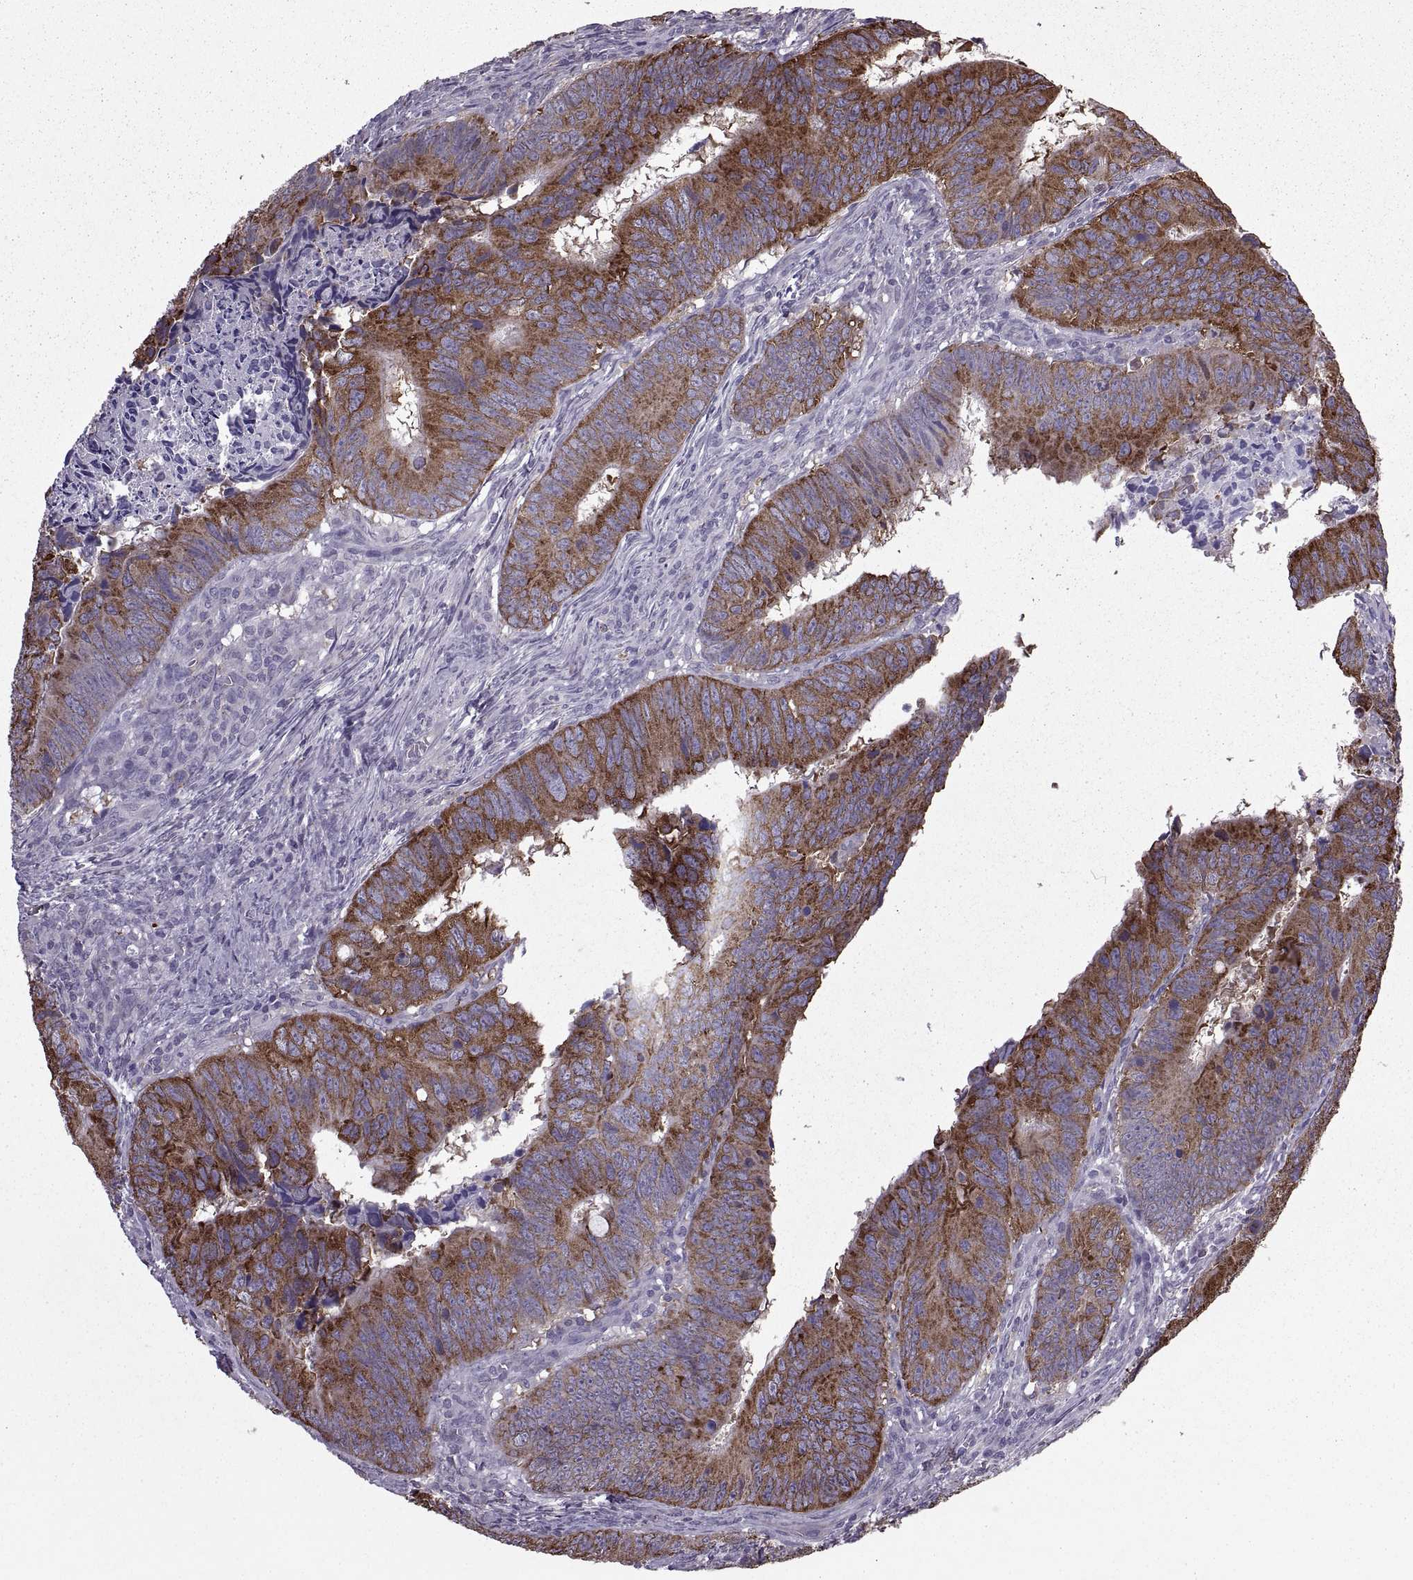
{"staining": {"intensity": "strong", "quantity": ">75%", "location": "cytoplasmic/membranous"}, "tissue": "colorectal cancer", "cell_type": "Tumor cells", "image_type": "cancer", "snomed": [{"axis": "morphology", "description": "Adenocarcinoma, NOS"}, {"axis": "topography", "description": "Colon"}], "caption": "Colorectal cancer (adenocarcinoma) stained for a protein exhibits strong cytoplasmic/membranous positivity in tumor cells.", "gene": "PABPC1", "patient": {"sex": "female", "age": 82}}